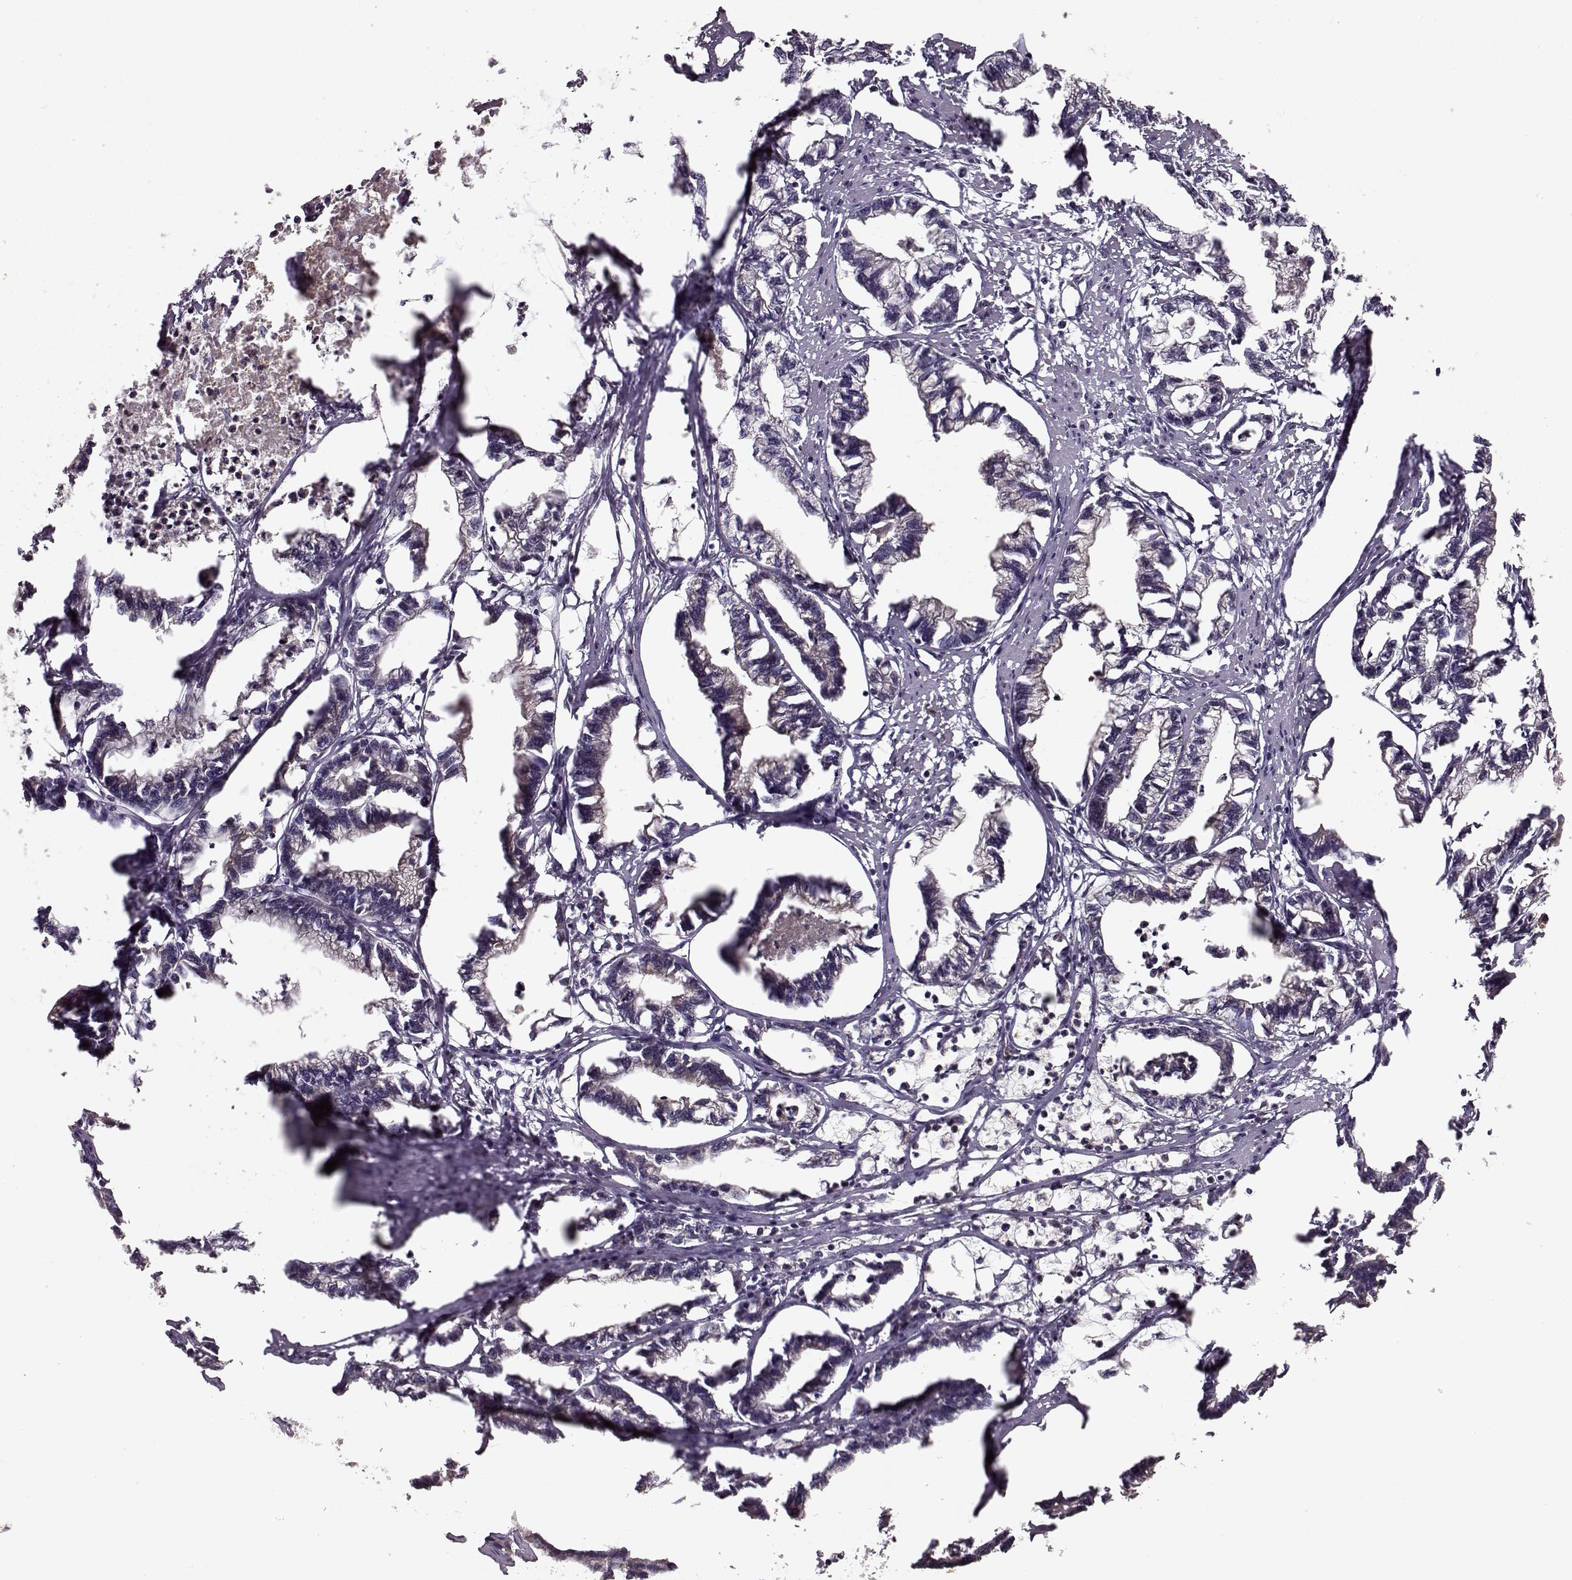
{"staining": {"intensity": "weak", "quantity": "25%-75%", "location": "cytoplasmic/membranous"}, "tissue": "stomach cancer", "cell_type": "Tumor cells", "image_type": "cancer", "snomed": [{"axis": "morphology", "description": "Adenocarcinoma, NOS"}, {"axis": "topography", "description": "Stomach"}], "caption": "Human adenocarcinoma (stomach) stained with a brown dye displays weak cytoplasmic/membranous positive staining in about 25%-75% of tumor cells.", "gene": "IFRD2", "patient": {"sex": "male", "age": 83}}